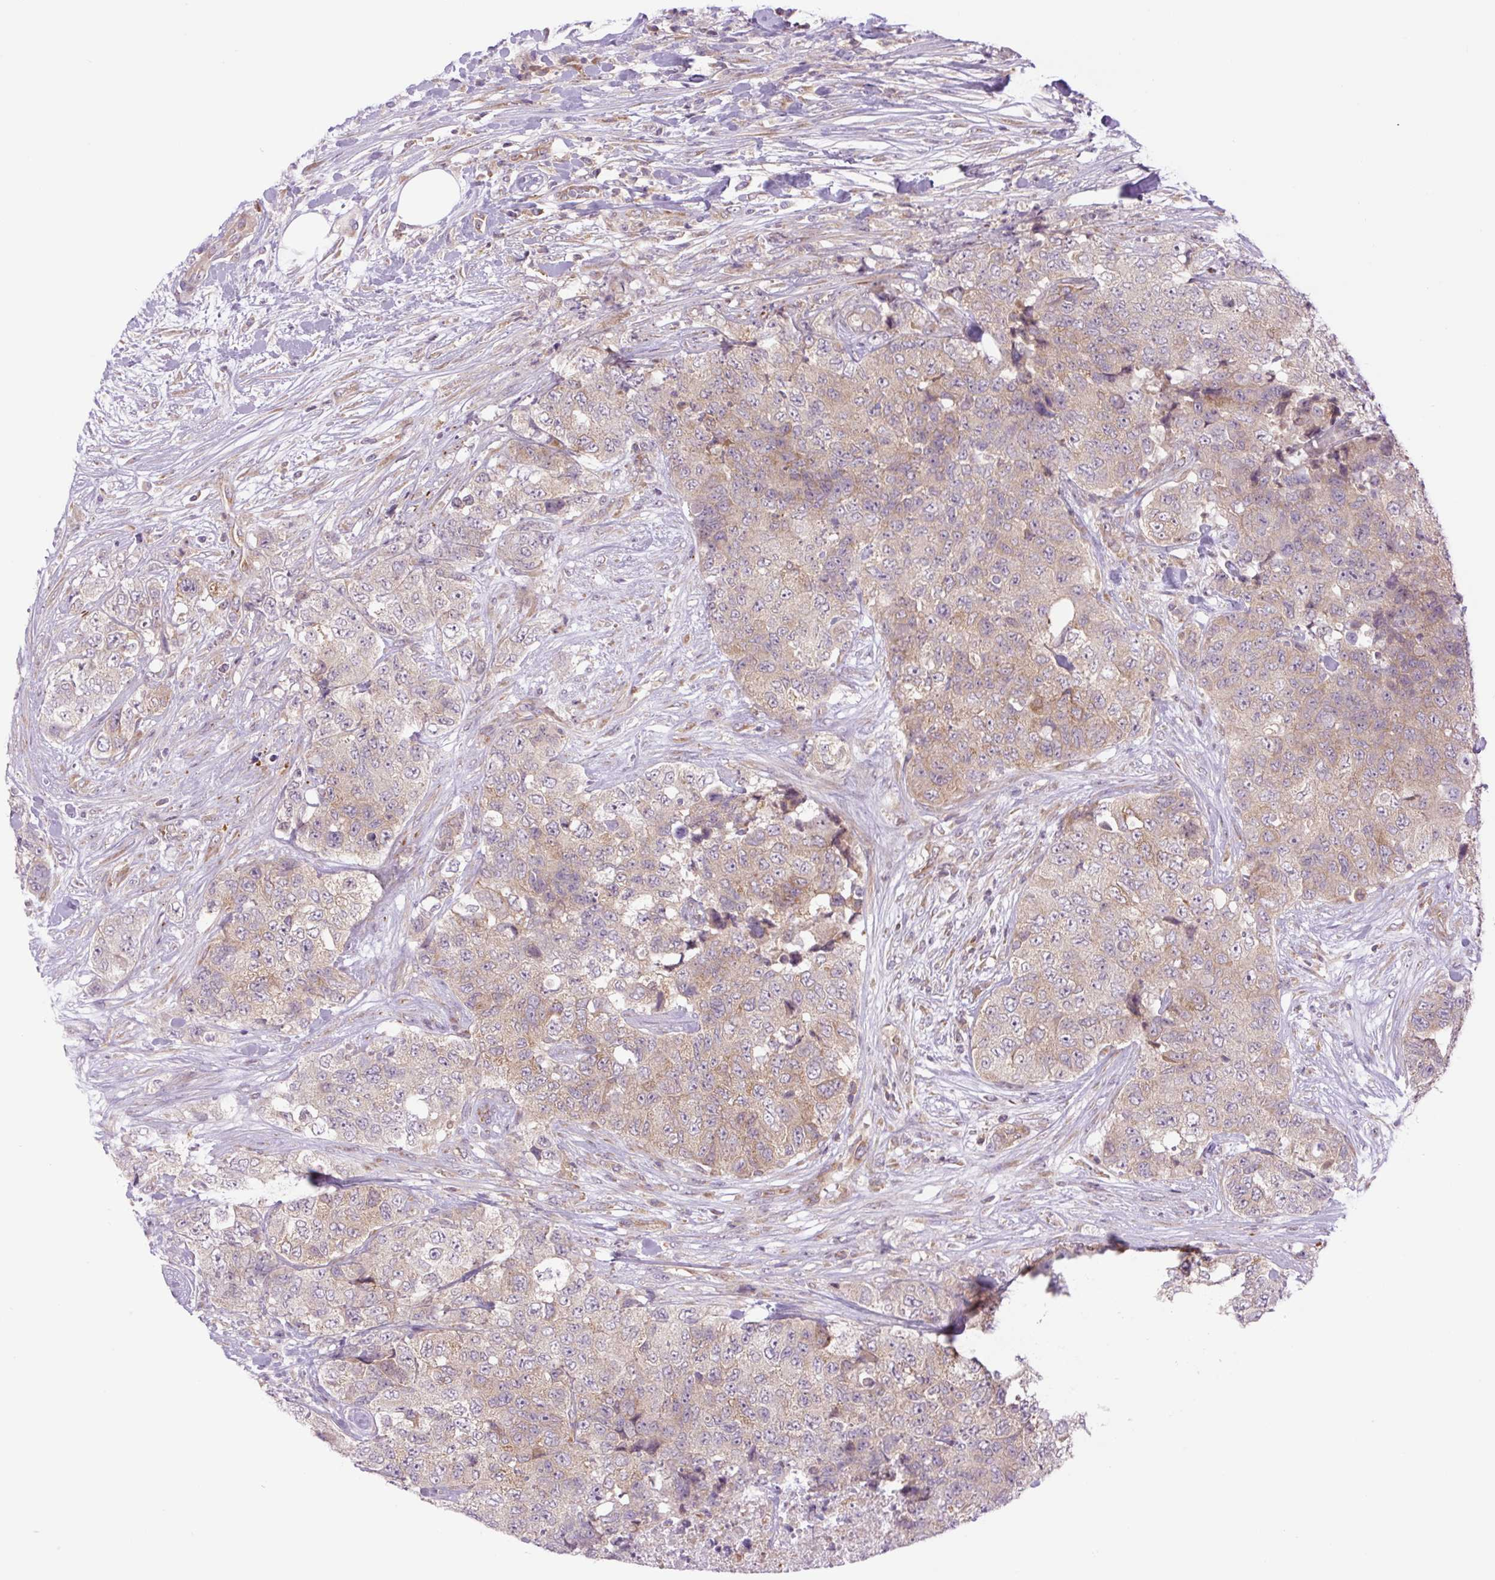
{"staining": {"intensity": "weak", "quantity": ">75%", "location": "cytoplasmic/membranous"}, "tissue": "urothelial cancer", "cell_type": "Tumor cells", "image_type": "cancer", "snomed": [{"axis": "morphology", "description": "Urothelial carcinoma, High grade"}, {"axis": "topography", "description": "Urinary bladder"}], "caption": "The histopathology image displays a brown stain indicating the presence of a protein in the cytoplasmic/membranous of tumor cells in urothelial cancer.", "gene": "MINK1", "patient": {"sex": "female", "age": 78}}